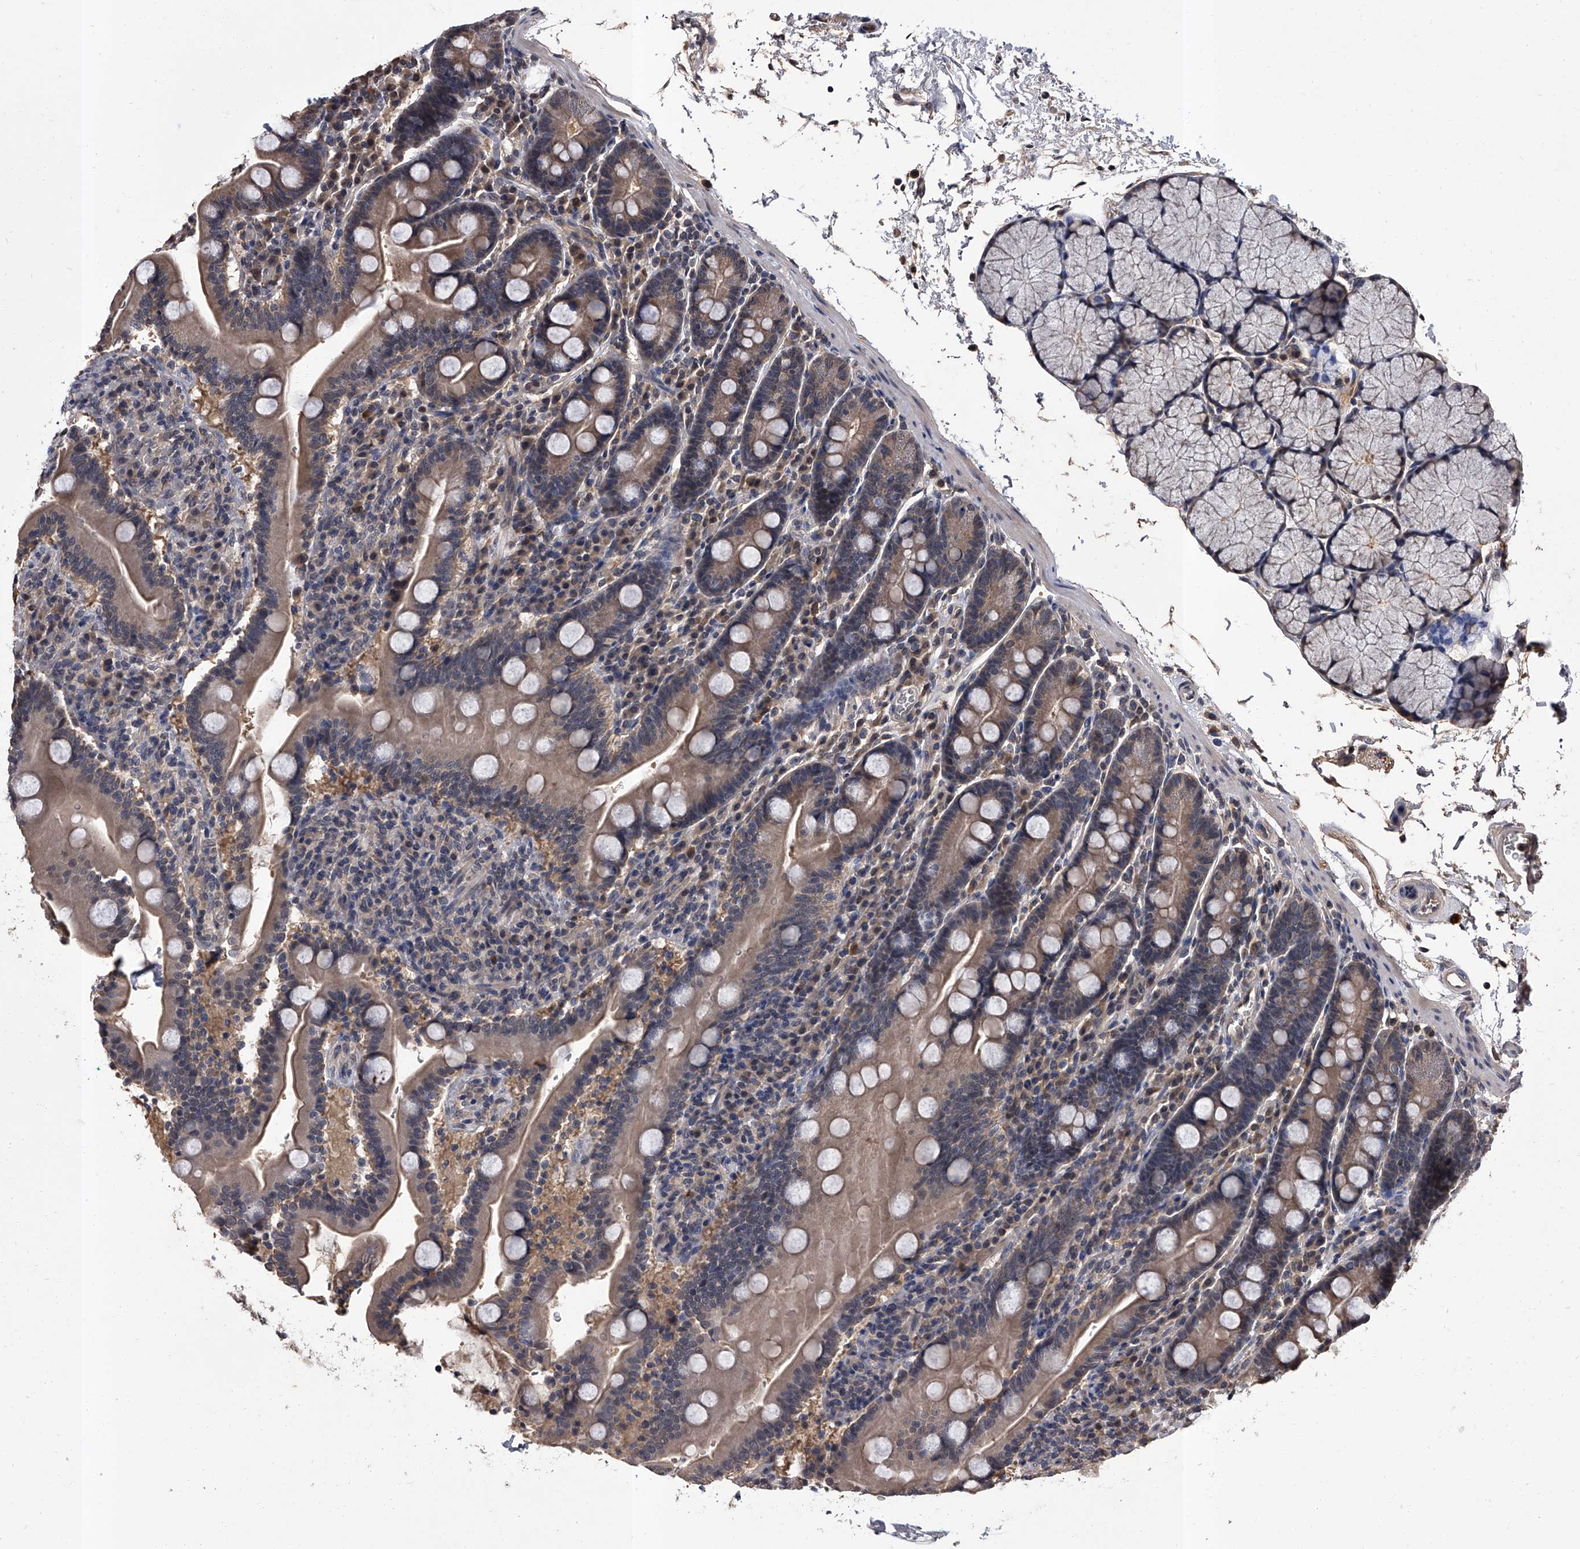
{"staining": {"intensity": "weak", "quantity": ">75%", "location": "cytoplasmic/membranous"}, "tissue": "duodenum", "cell_type": "Glandular cells", "image_type": "normal", "snomed": [{"axis": "morphology", "description": "Normal tissue, NOS"}, {"axis": "topography", "description": "Duodenum"}], "caption": "High-power microscopy captured an IHC histopathology image of benign duodenum, revealing weak cytoplasmic/membranous expression in about >75% of glandular cells.", "gene": "SLC18B1", "patient": {"sex": "male", "age": 35}}